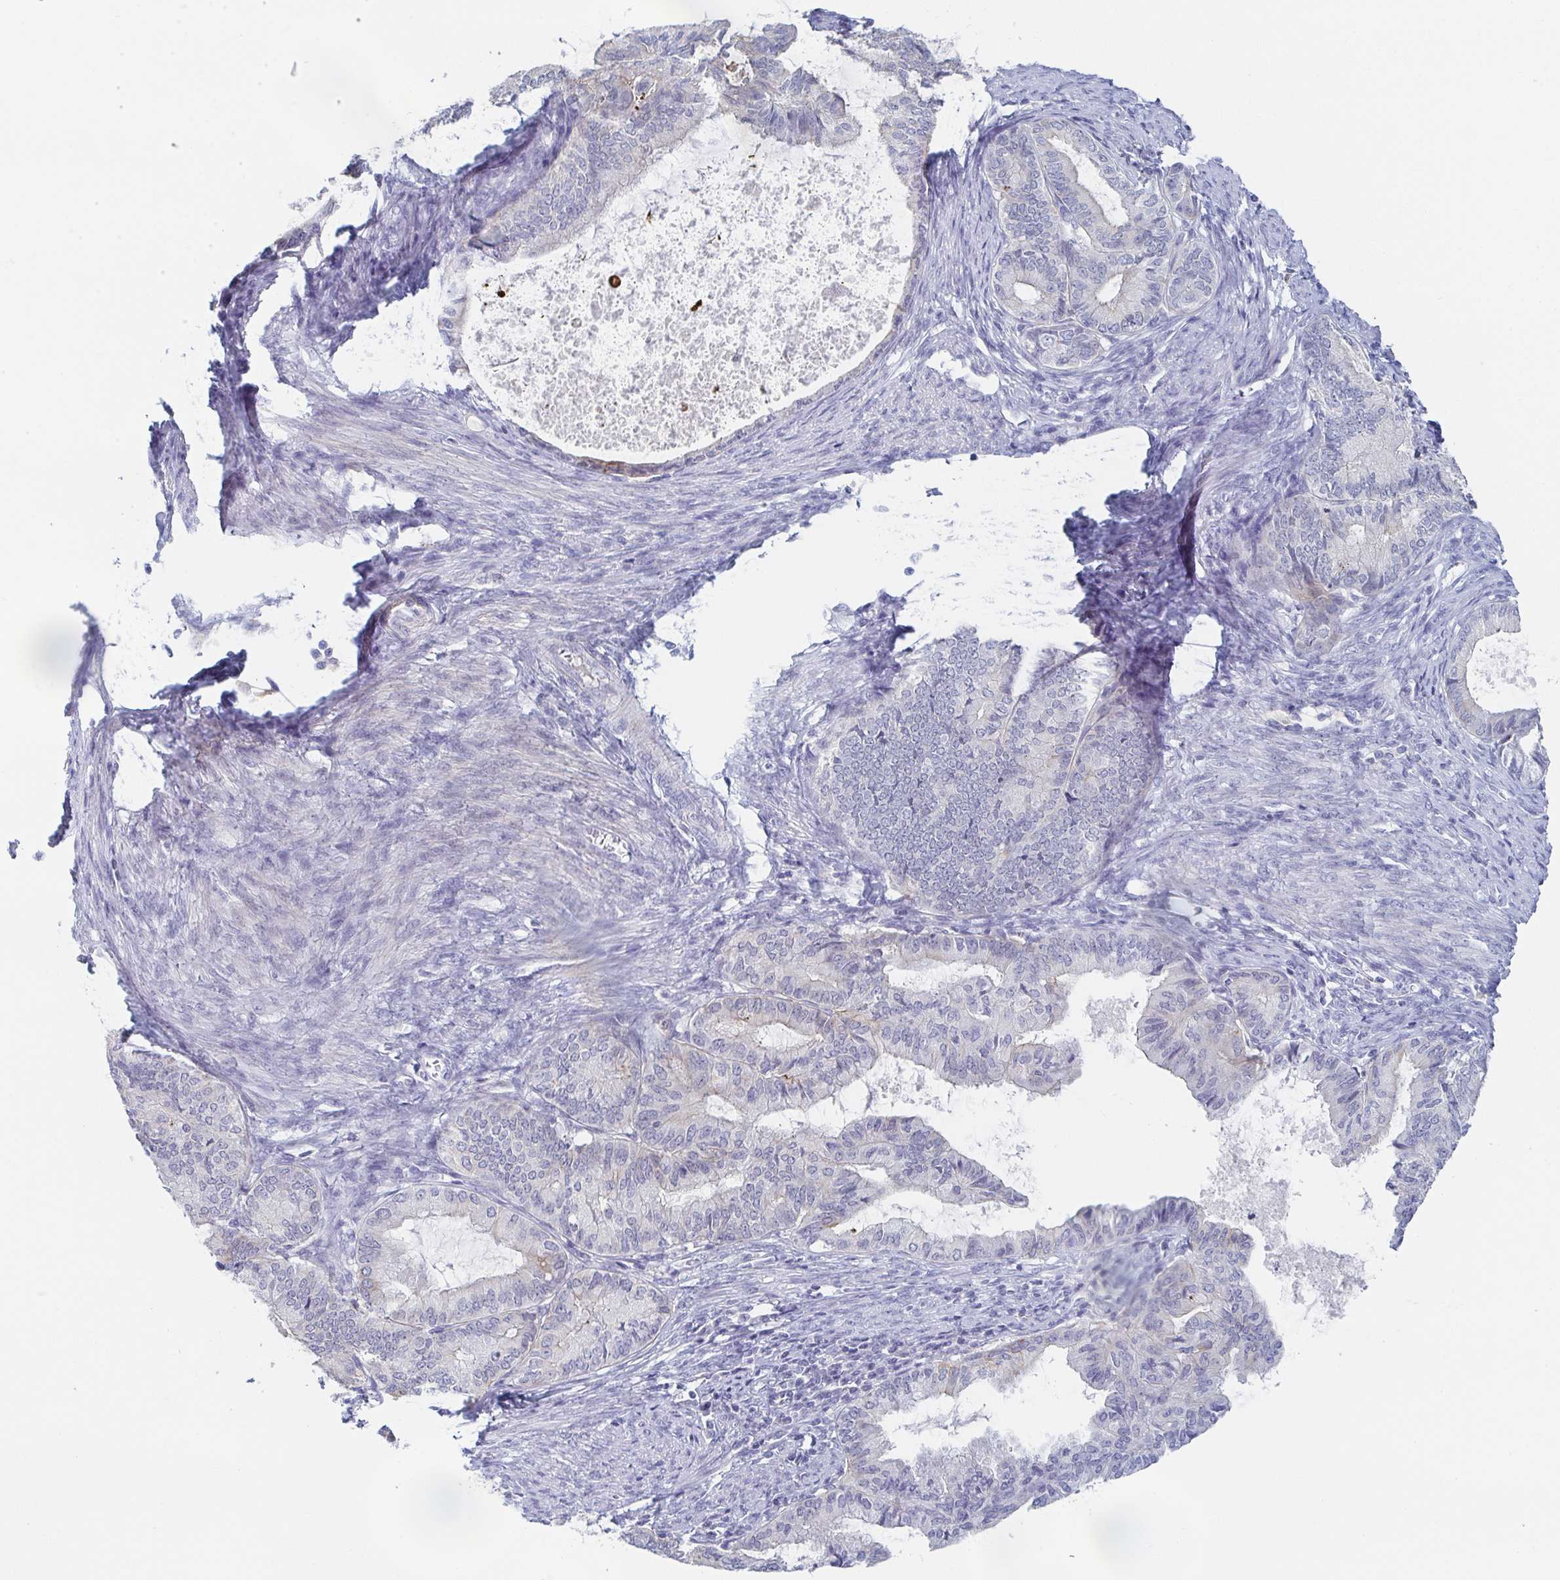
{"staining": {"intensity": "negative", "quantity": "none", "location": "none"}, "tissue": "endometrial cancer", "cell_type": "Tumor cells", "image_type": "cancer", "snomed": [{"axis": "morphology", "description": "Adenocarcinoma, NOS"}, {"axis": "topography", "description": "Endometrium"}], "caption": "This photomicrograph is of endometrial cancer stained with immunohistochemistry (IHC) to label a protein in brown with the nuclei are counter-stained blue. There is no staining in tumor cells. (Immunohistochemistry (ihc), brightfield microscopy, high magnification).", "gene": "RHOV", "patient": {"sex": "female", "age": 86}}